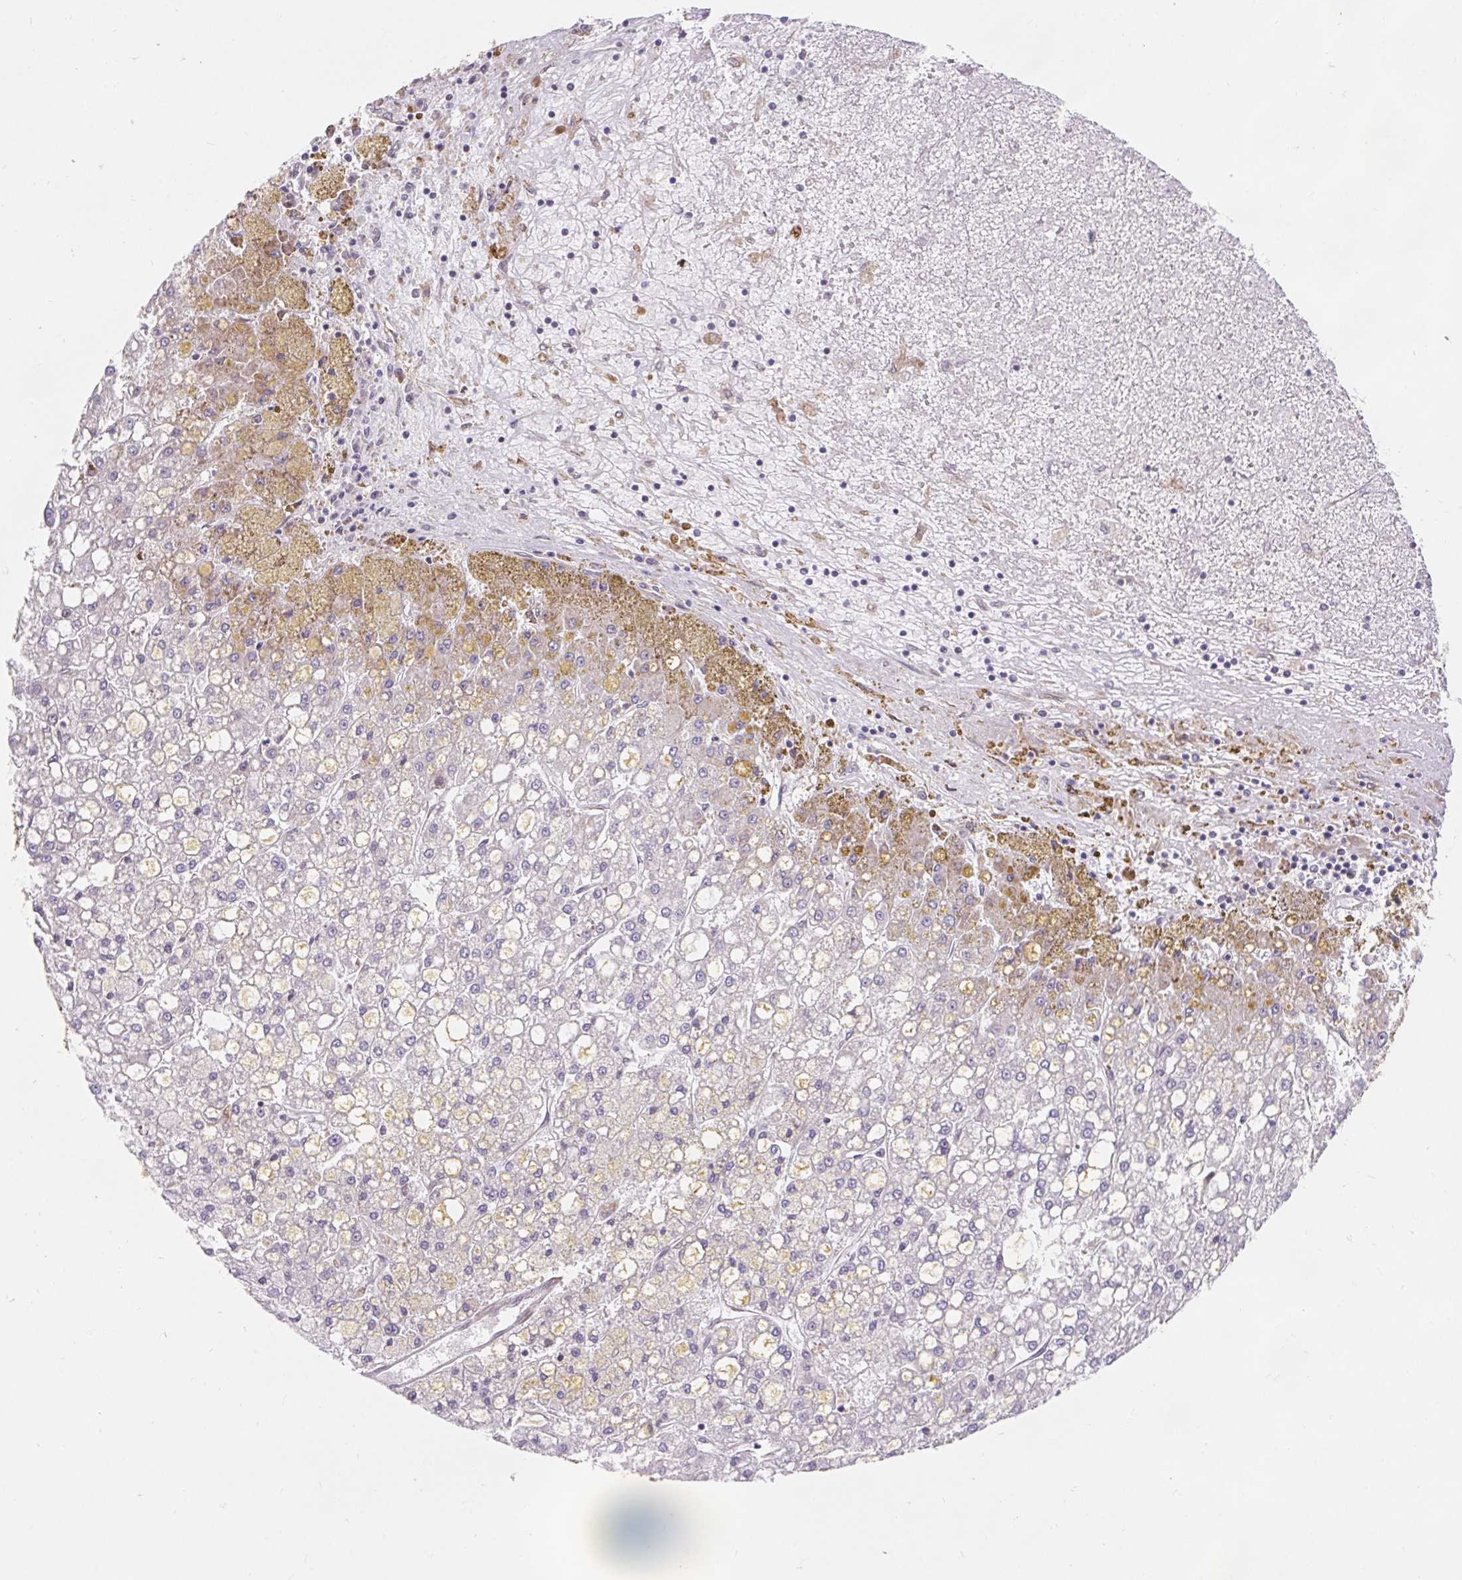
{"staining": {"intensity": "negative", "quantity": "none", "location": "none"}, "tissue": "liver cancer", "cell_type": "Tumor cells", "image_type": "cancer", "snomed": [{"axis": "morphology", "description": "Carcinoma, Hepatocellular, NOS"}, {"axis": "topography", "description": "Liver"}], "caption": "An immunohistochemistry image of liver cancer is shown. There is no staining in tumor cells of liver cancer.", "gene": "LYPD5", "patient": {"sex": "male", "age": 67}}